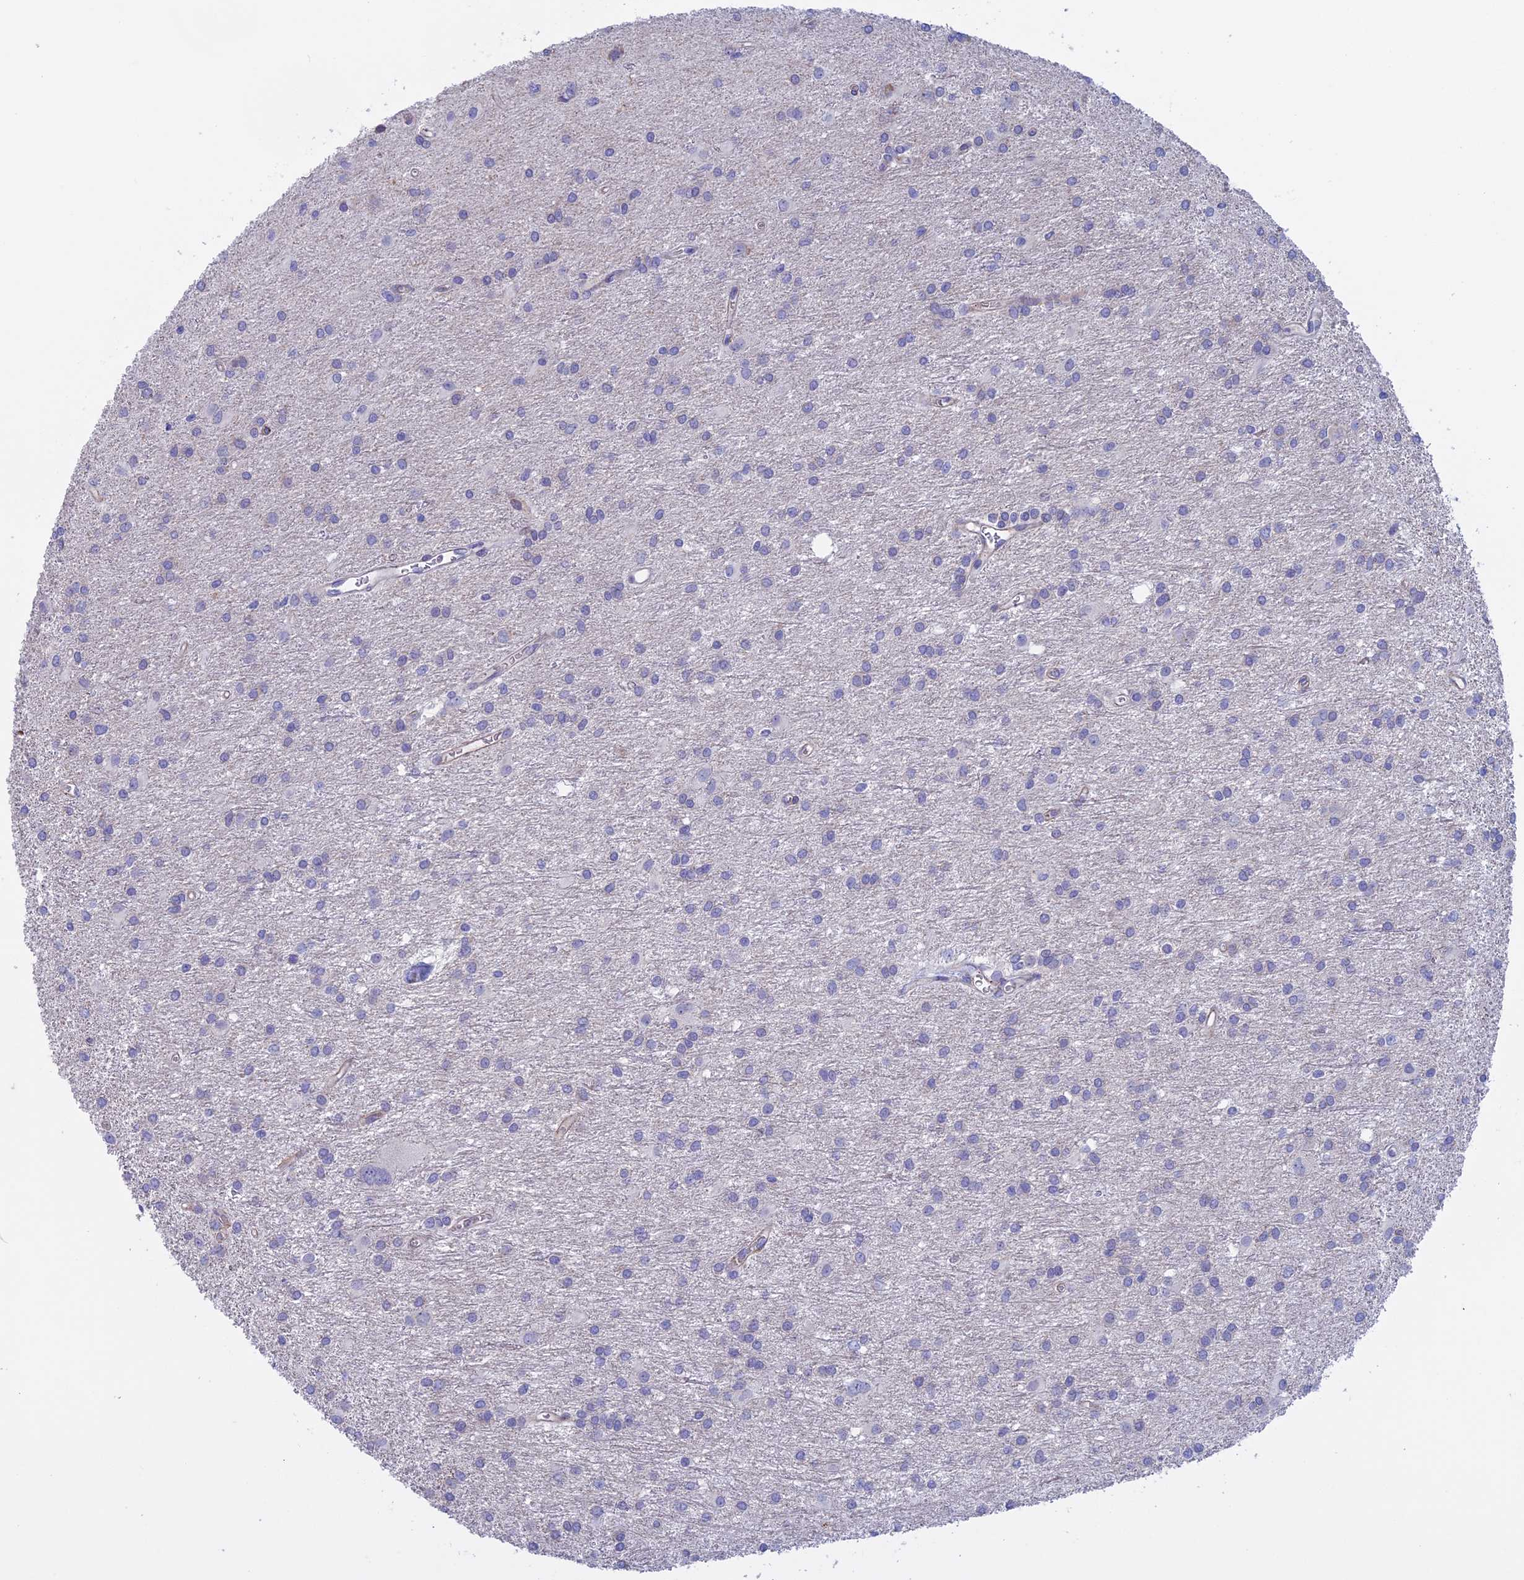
{"staining": {"intensity": "negative", "quantity": "none", "location": "none"}, "tissue": "glioma", "cell_type": "Tumor cells", "image_type": "cancer", "snomed": [{"axis": "morphology", "description": "Glioma, malignant, High grade"}, {"axis": "topography", "description": "Brain"}], "caption": "Glioma was stained to show a protein in brown. There is no significant expression in tumor cells. (Immunohistochemistry, brightfield microscopy, high magnification).", "gene": "SLC2A6", "patient": {"sex": "female", "age": 50}}